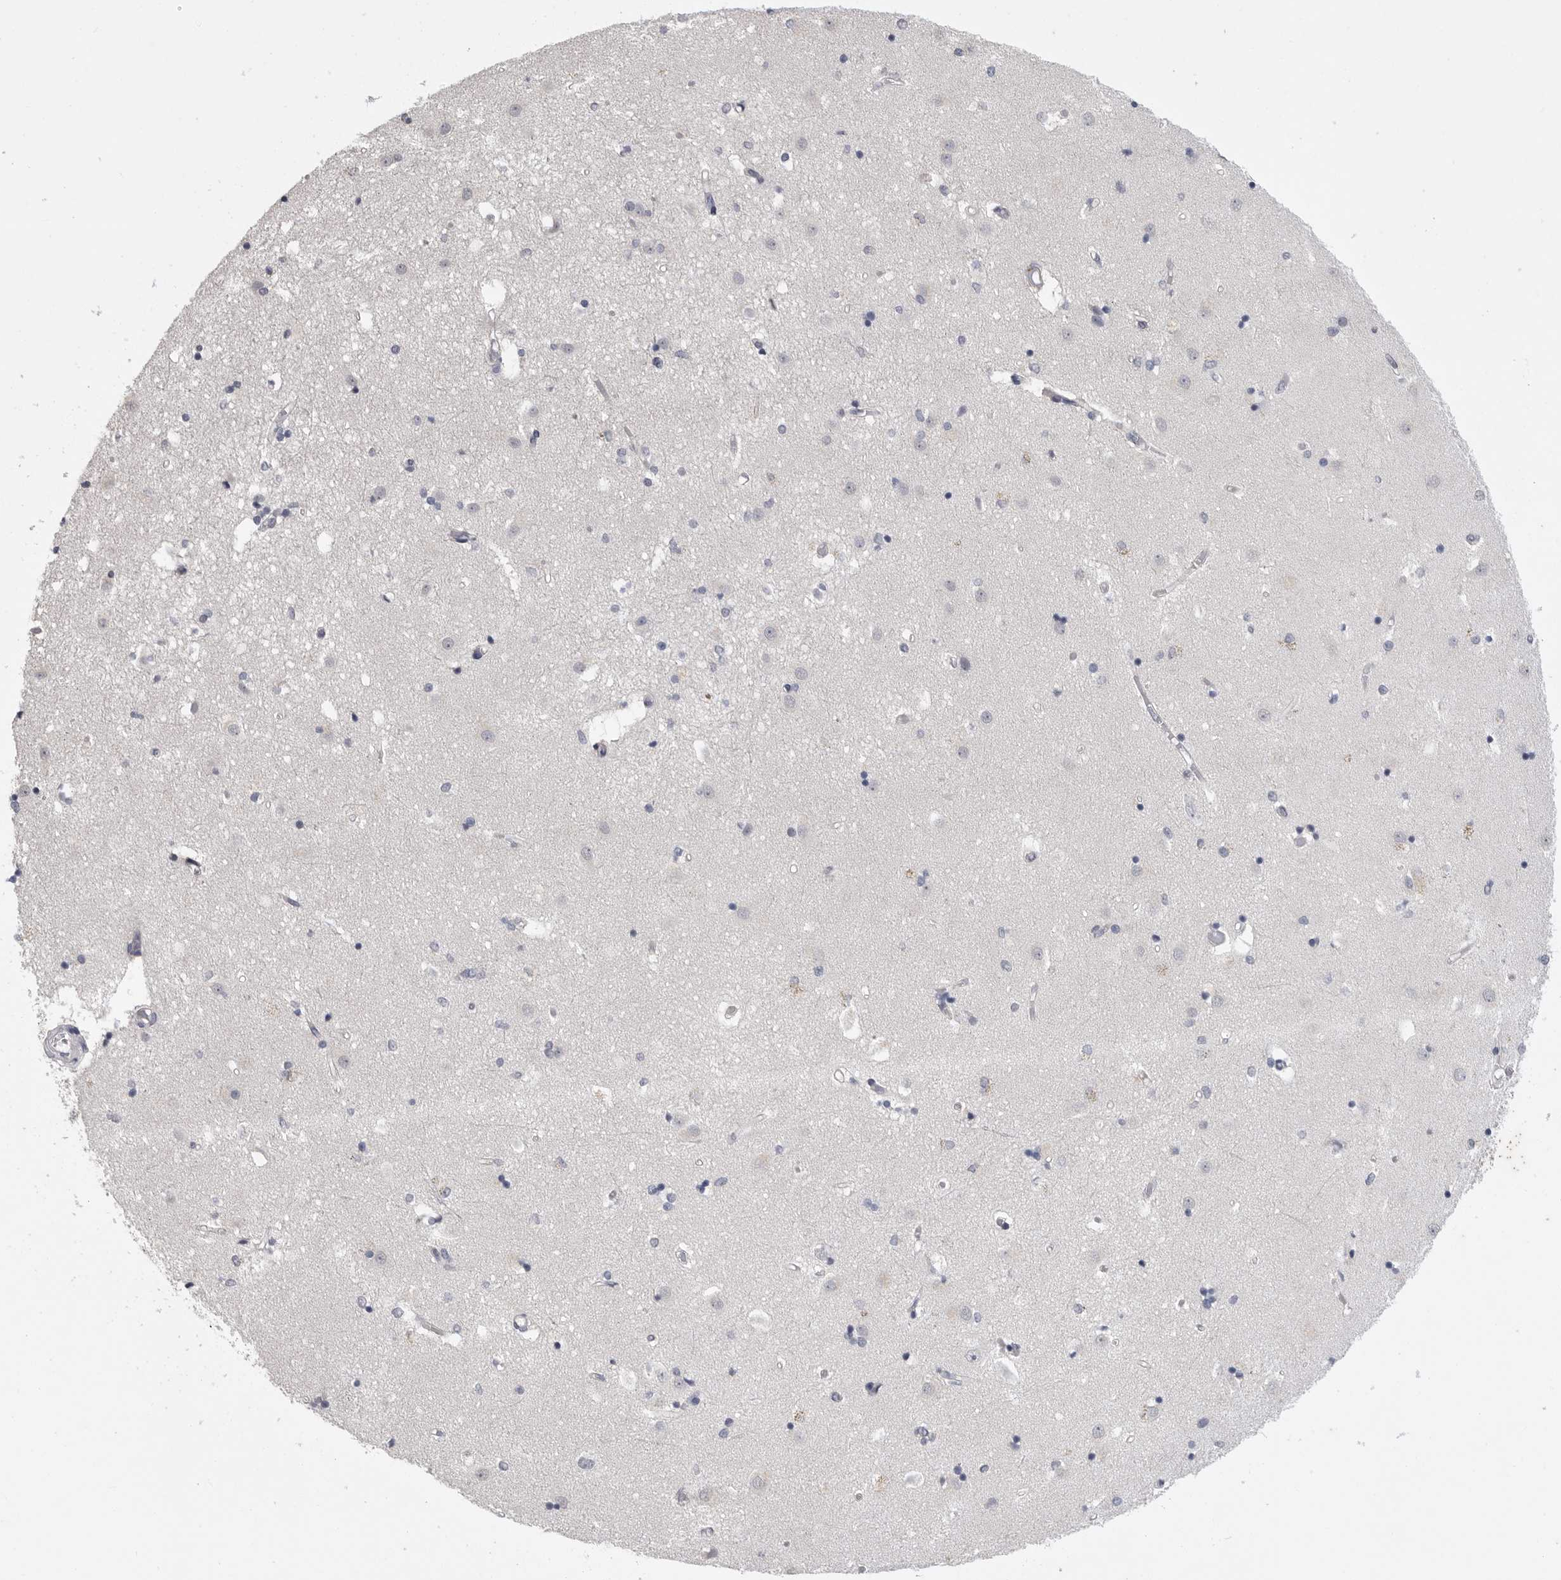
{"staining": {"intensity": "negative", "quantity": "none", "location": "none"}, "tissue": "caudate", "cell_type": "Glial cells", "image_type": "normal", "snomed": [{"axis": "morphology", "description": "Normal tissue, NOS"}, {"axis": "topography", "description": "Lateral ventricle wall"}], "caption": "This is an immunohistochemistry (IHC) image of normal human caudate. There is no positivity in glial cells.", "gene": "FBXO43", "patient": {"sex": "male", "age": 45}}